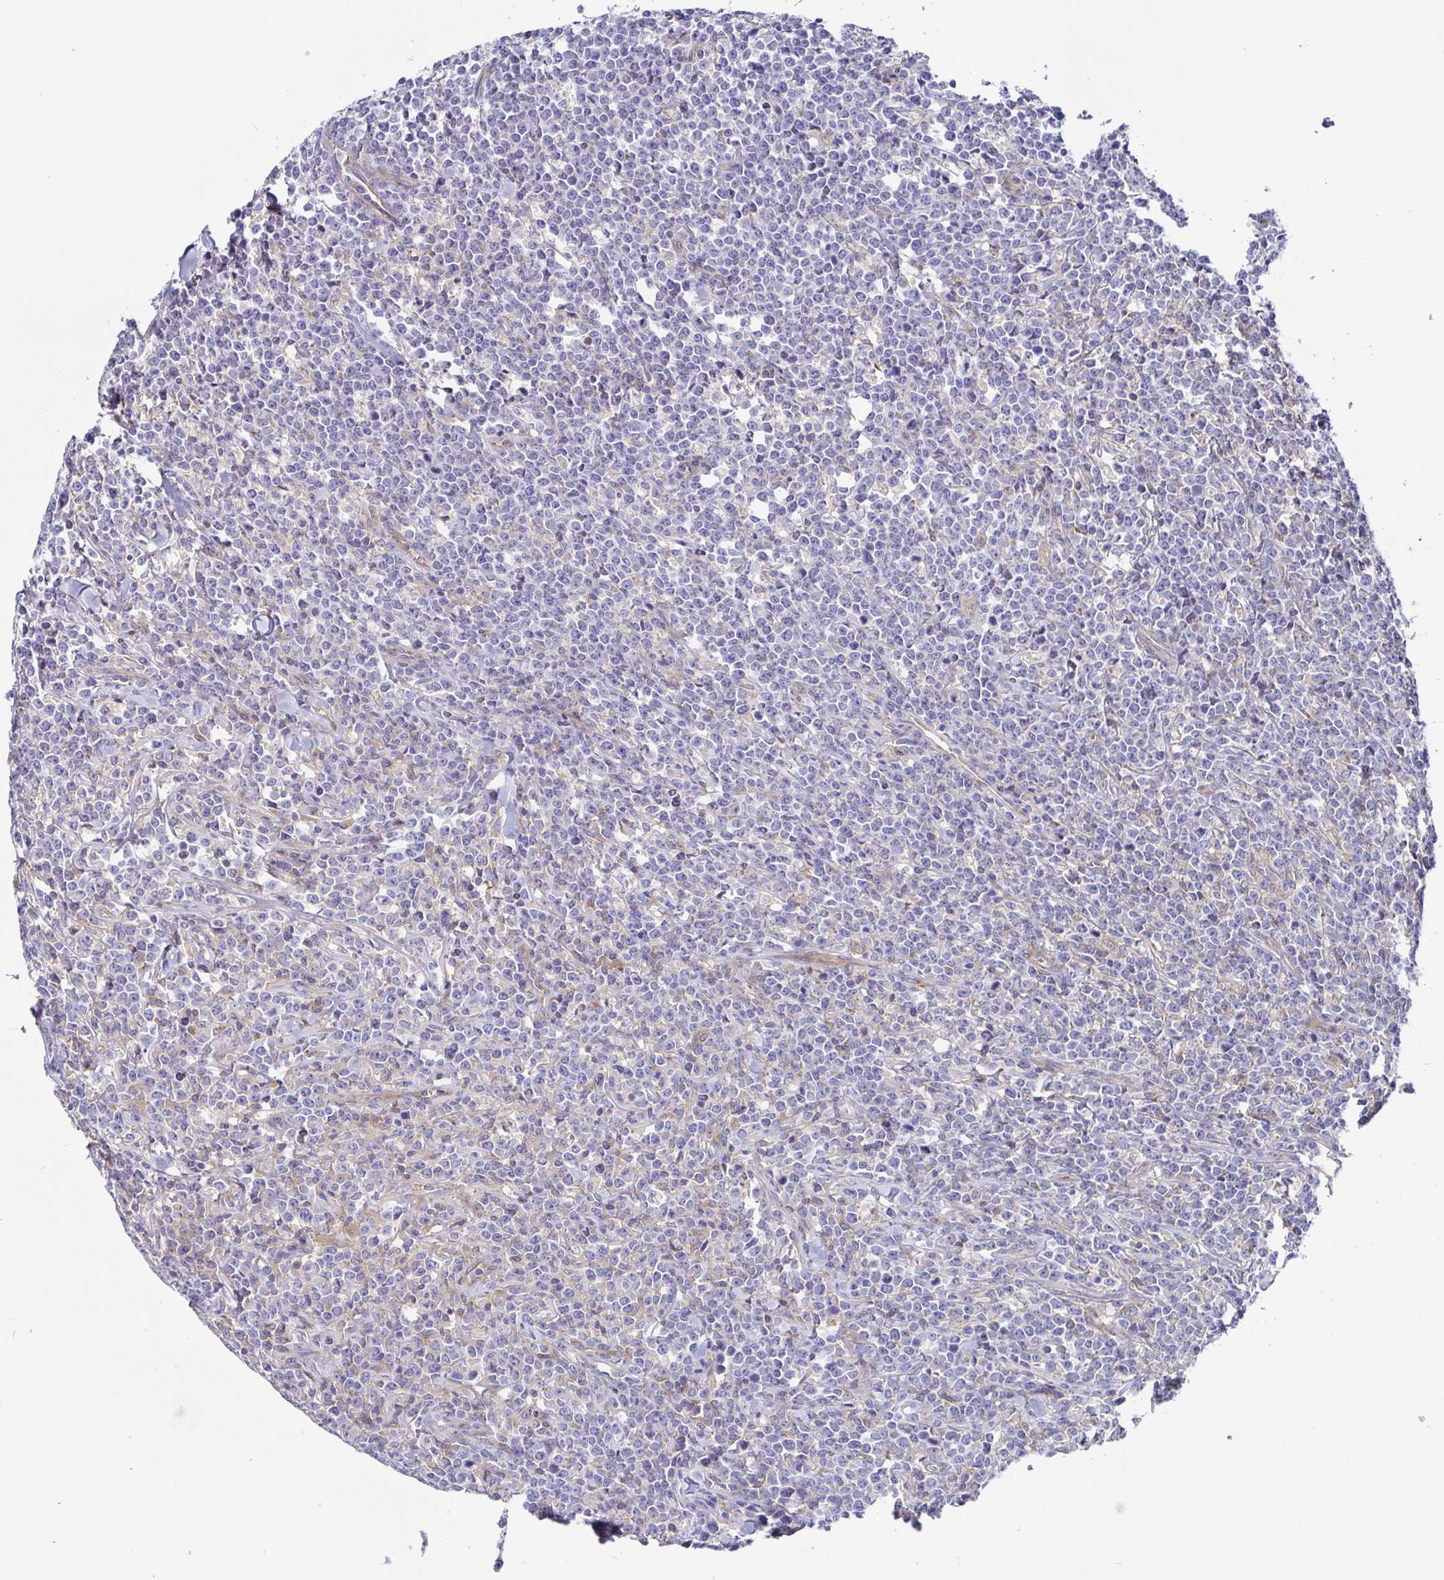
{"staining": {"intensity": "negative", "quantity": "none", "location": "none"}, "tissue": "lymphoma", "cell_type": "Tumor cells", "image_type": "cancer", "snomed": [{"axis": "morphology", "description": "Malignant lymphoma, non-Hodgkin's type, High grade"}, {"axis": "topography", "description": "Small intestine"}], "caption": "Immunohistochemical staining of human malignant lymphoma, non-Hodgkin's type (high-grade) demonstrates no significant positivity in tumor cells.", "gene": "GOLGA1", "patient": {"sex": "female", "age": 56}}